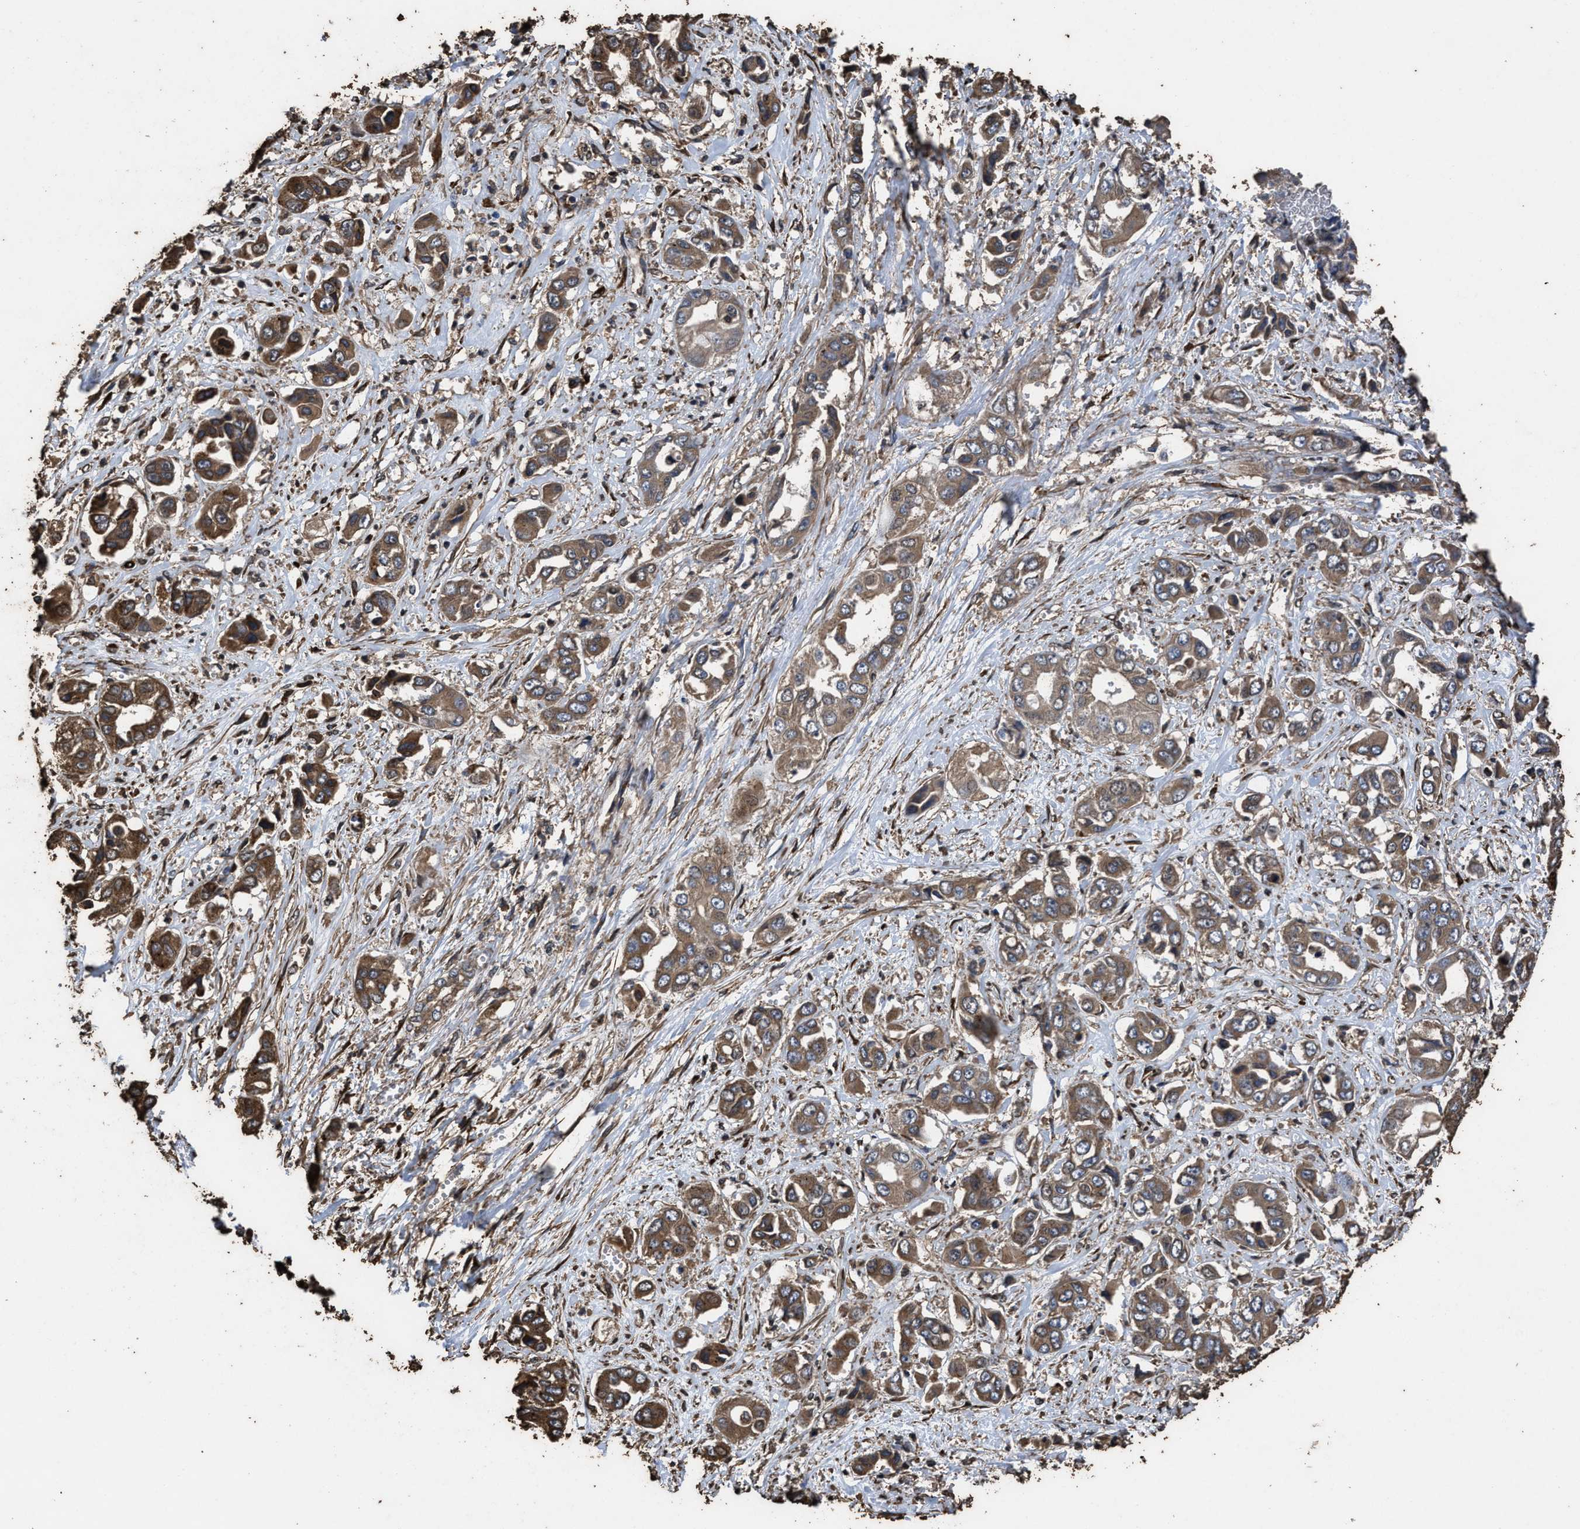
{"staining": {"intensity": "strong", "quantity": ">75%", "location": "cytoplasmic/membranous"}, "tissue": "liver cancer", "cell_type": "Tumor cells", "image_type": "cancer", "snomed": [{"axis": "morphology", "description": "Cholangiocarcinoma"}, {"axis": "topography", "description": "Liver"}], "caption": "Immunohistochemistry (IHC) (DAB (3,3'-diaminobenzidine)) staining of human liver cholangiocarcinoma displays strong cytoplasmic/membranous protein positivity in about >75% of tumor cells.", "gene": "ZMYND19", "patient": {"sex": "female", "age": 52}}